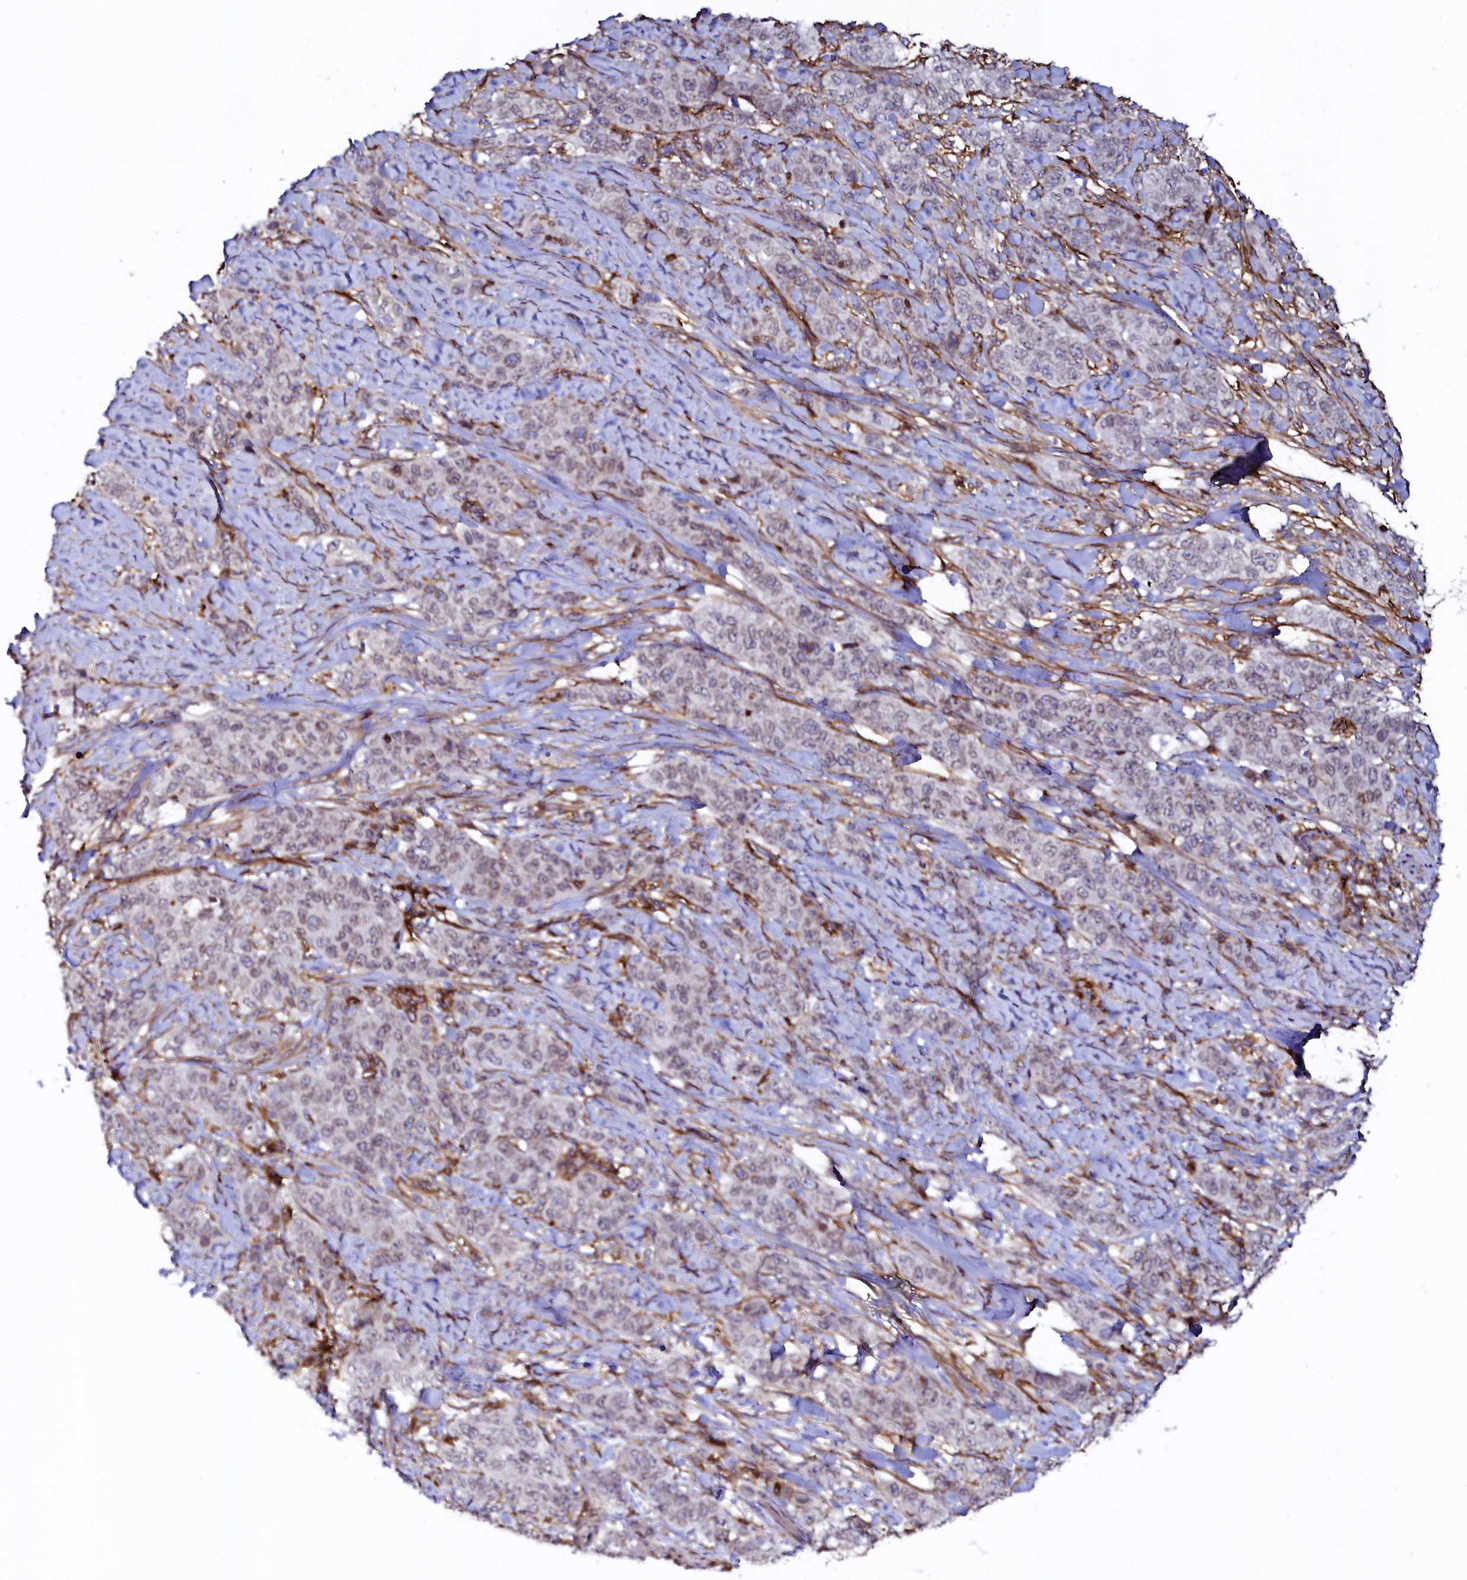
{"staining": {"intensity": "weak", "quantity": "25%-75%", "location": "cytoplasmic/membranous,nuclear"}, "tissue": "stomach cancer", "cell_type": "Tumor cells", "image_type": "cancer", "snomed": [{"axis": "morphology", "description": "Adenocarcinoma, NOS"}, {"axis": "topography", "description": "Stomach"}], "caption": "Weak cytoplasmic/membranous and nuclear staining for a protein is present in approximately 25%-75% of tumor cells of stomach adenocarcinoma using immunohistochemistry.", "gene": "AAAS", "patient": {"sex": "male", "age": 48}}